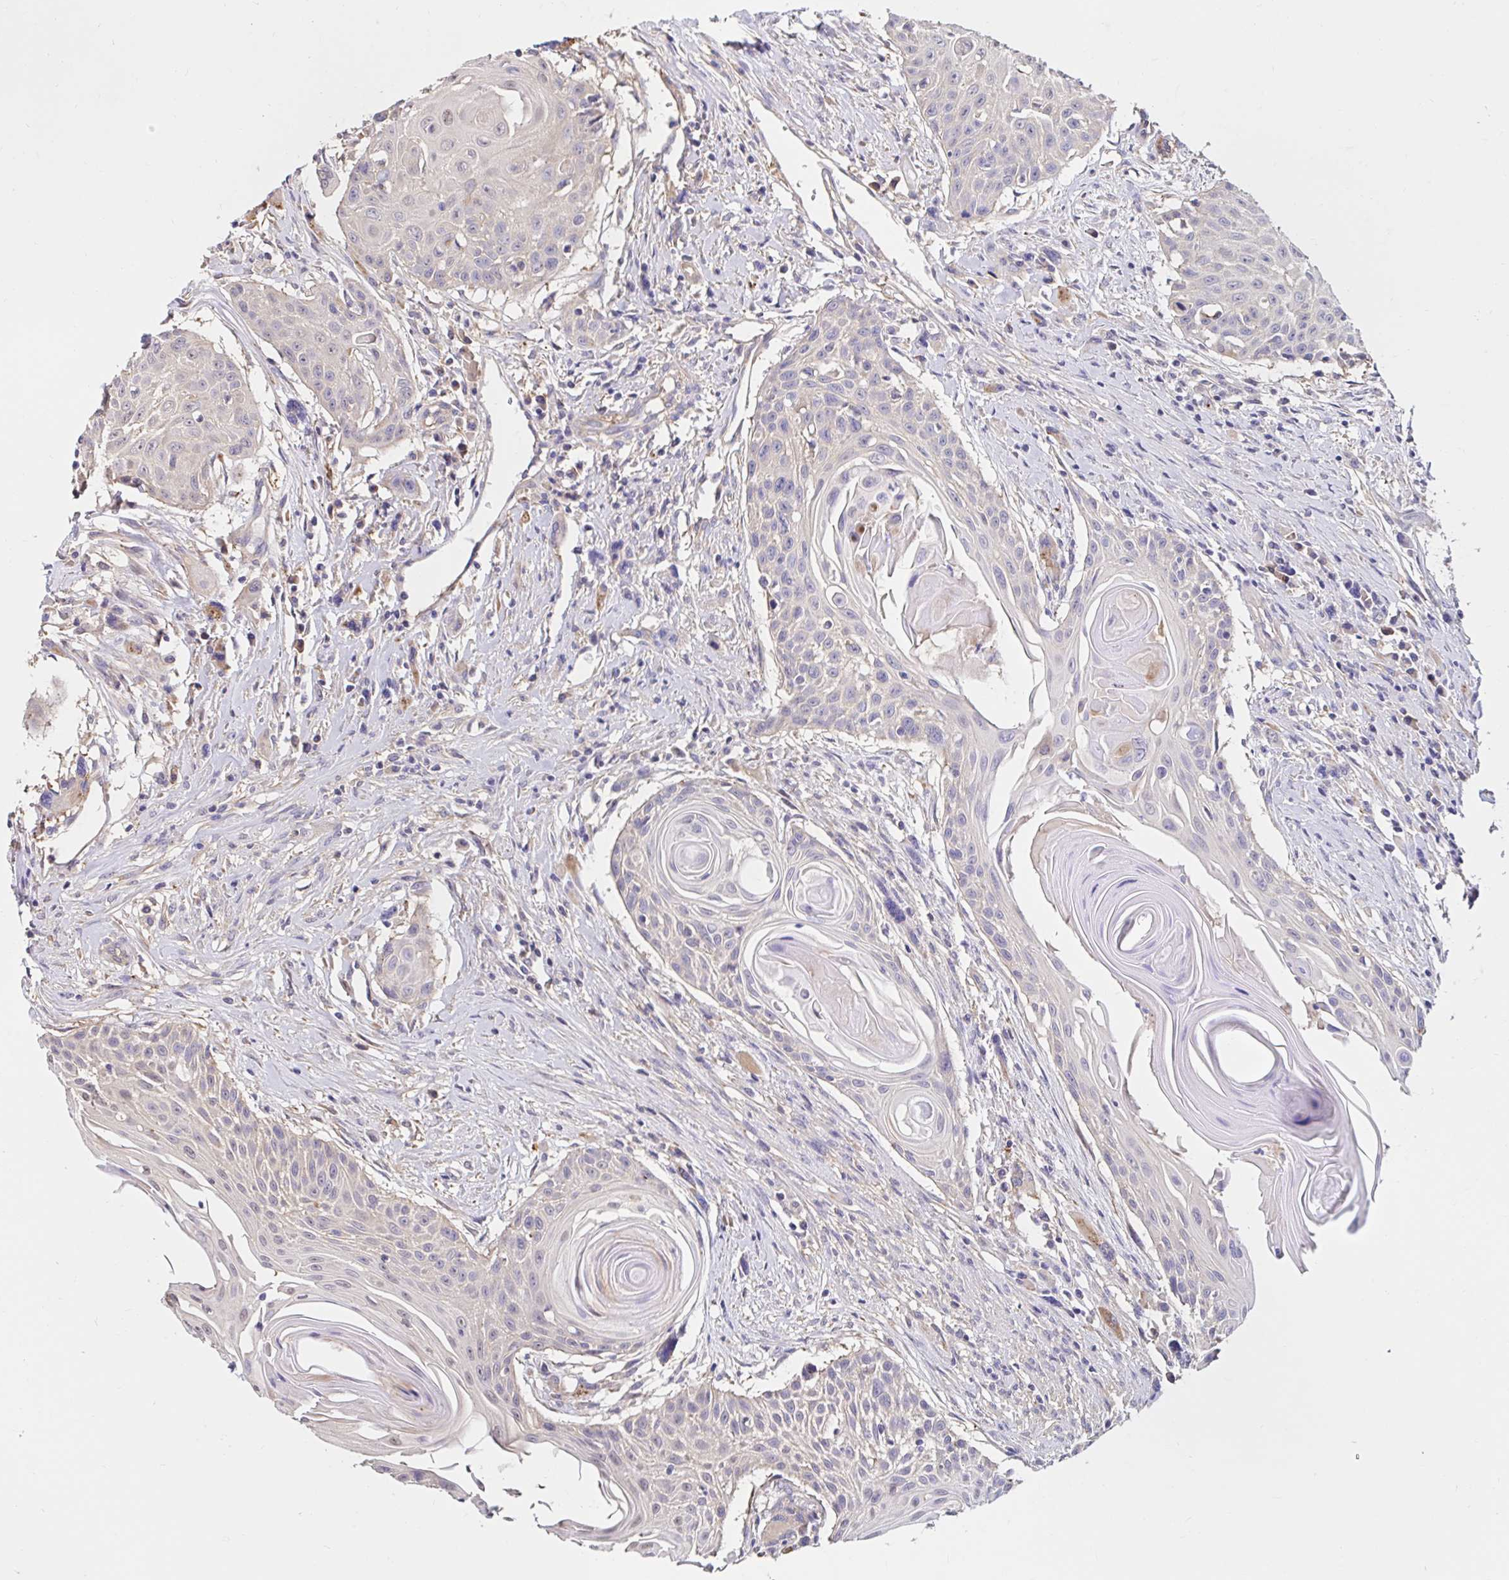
{"staining": {"intensity": "negative", "quantity": "none", "location": "none"}, "tissue": "head and neck cancer", "cell_type": "Tumor cells", "image_type": "cancer", "snomed": [{"axis": "morphology", "description": "Squamous cell carcinoma, NOS"}, {"axis": "topography", "description": "Lymph node"}, {"axis": "topography", "description": "Salivary gland"}, {"axis": "topography", "description": "Head-Neck"}], "caption": "Tumor cells are negative for brown protein staining in squamous cell carcinoma (head and neck).", "gene": "RSRP1", "patient": {"sex": "female", "age": 74}}